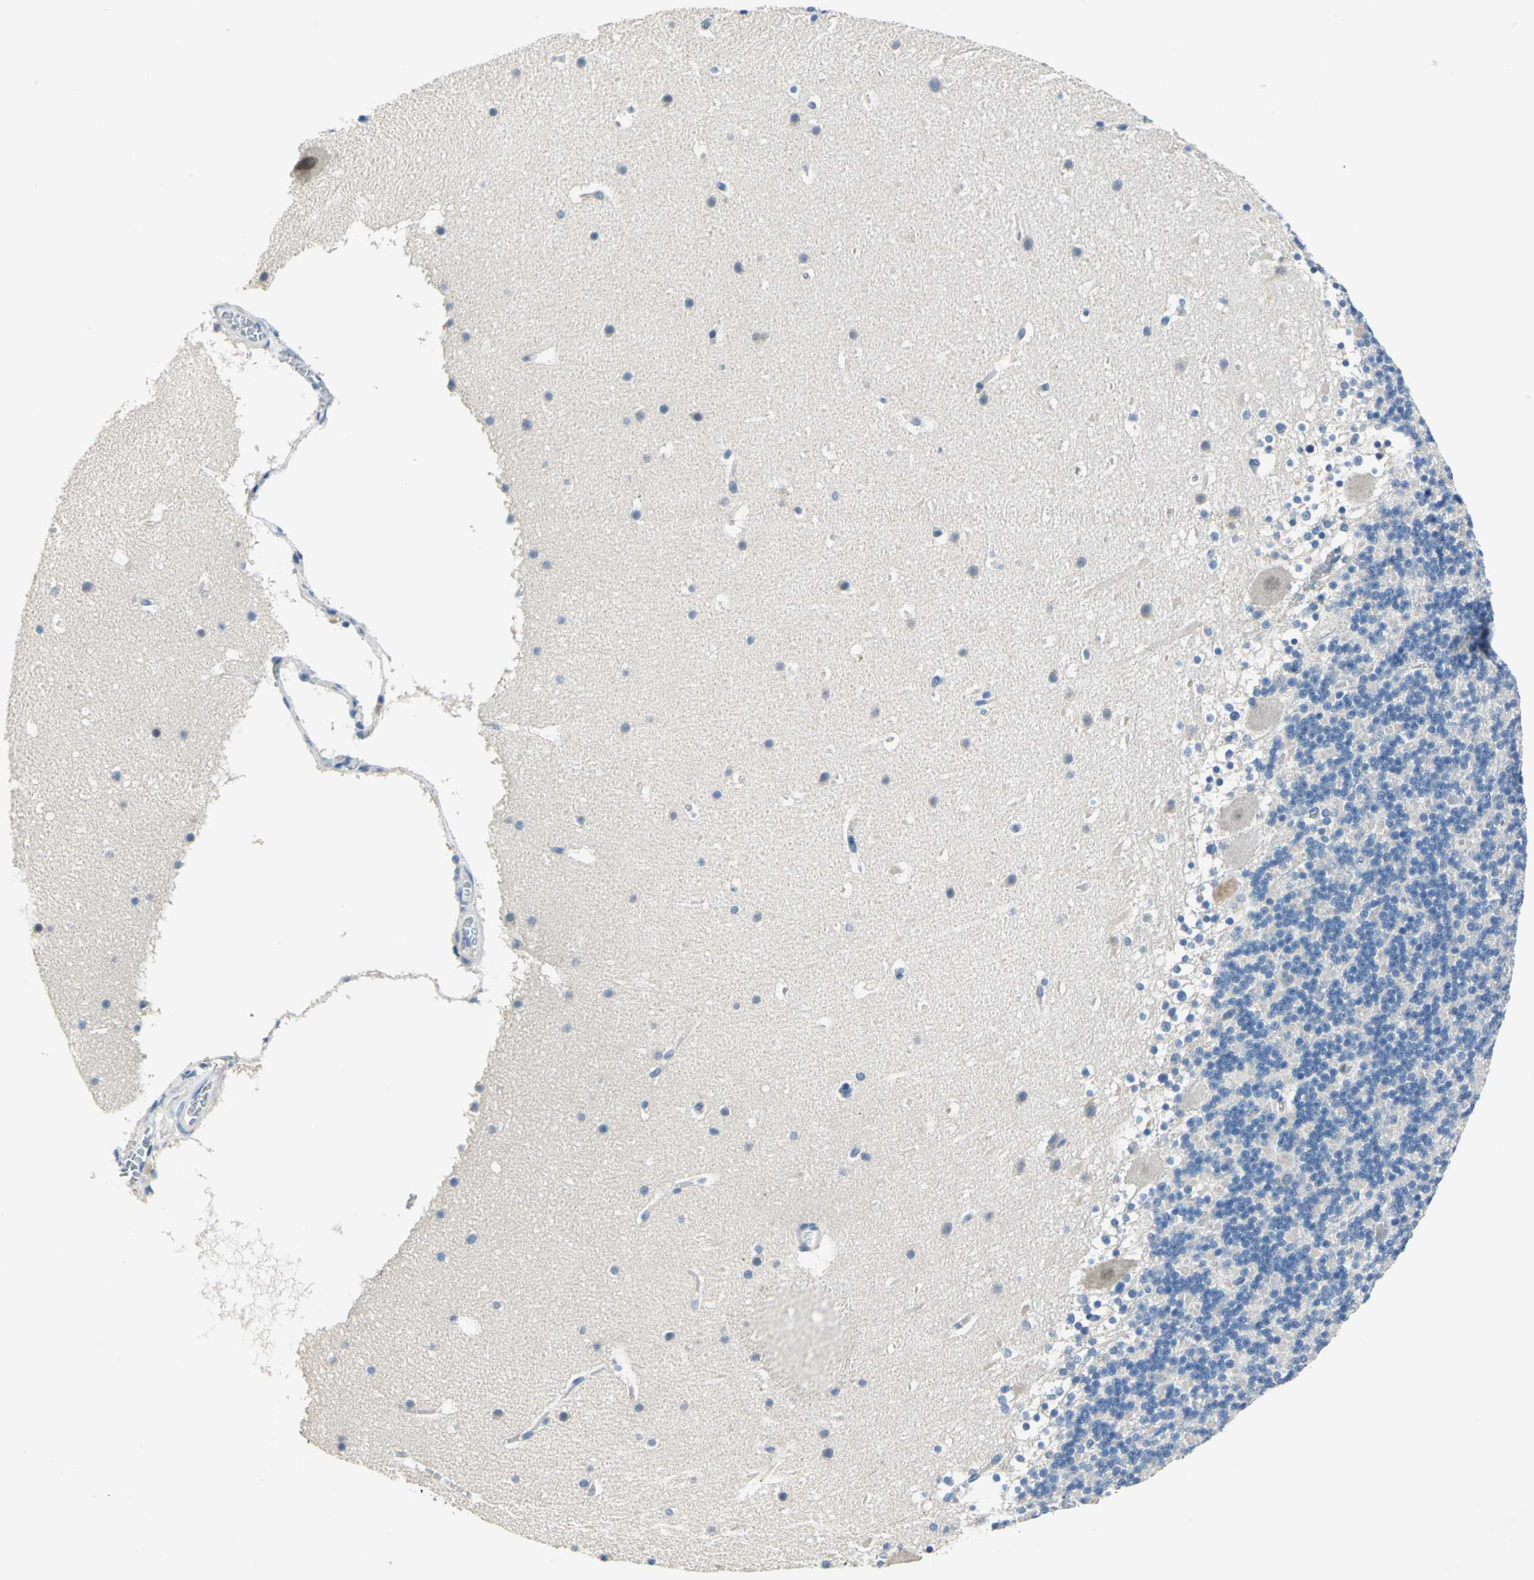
{"staining": {"intensity": "negative", "quantity": "none", "location": "none"}, "tissue": "cerebellum", "cell_type": "Cells in granular layer", "image_type": "normal", "snomed": [{"axis": "morphology", "description": "Normal tissue, NOS"}, {"axis": "topography", "description": "Cerebellum"}], "caption": "Histopathology image shows no significant protein expression in cells in granular layer of benign cerebellum. (Stains: DAB (3,3'-diaminobenzidine) immunohistochemistry (IHC) with hematoxylin counter stain, Microscopy: brightfield microscopy at high magnification).", "gene": "RASD2", "patient": {"sex": "male", "age": 45}}